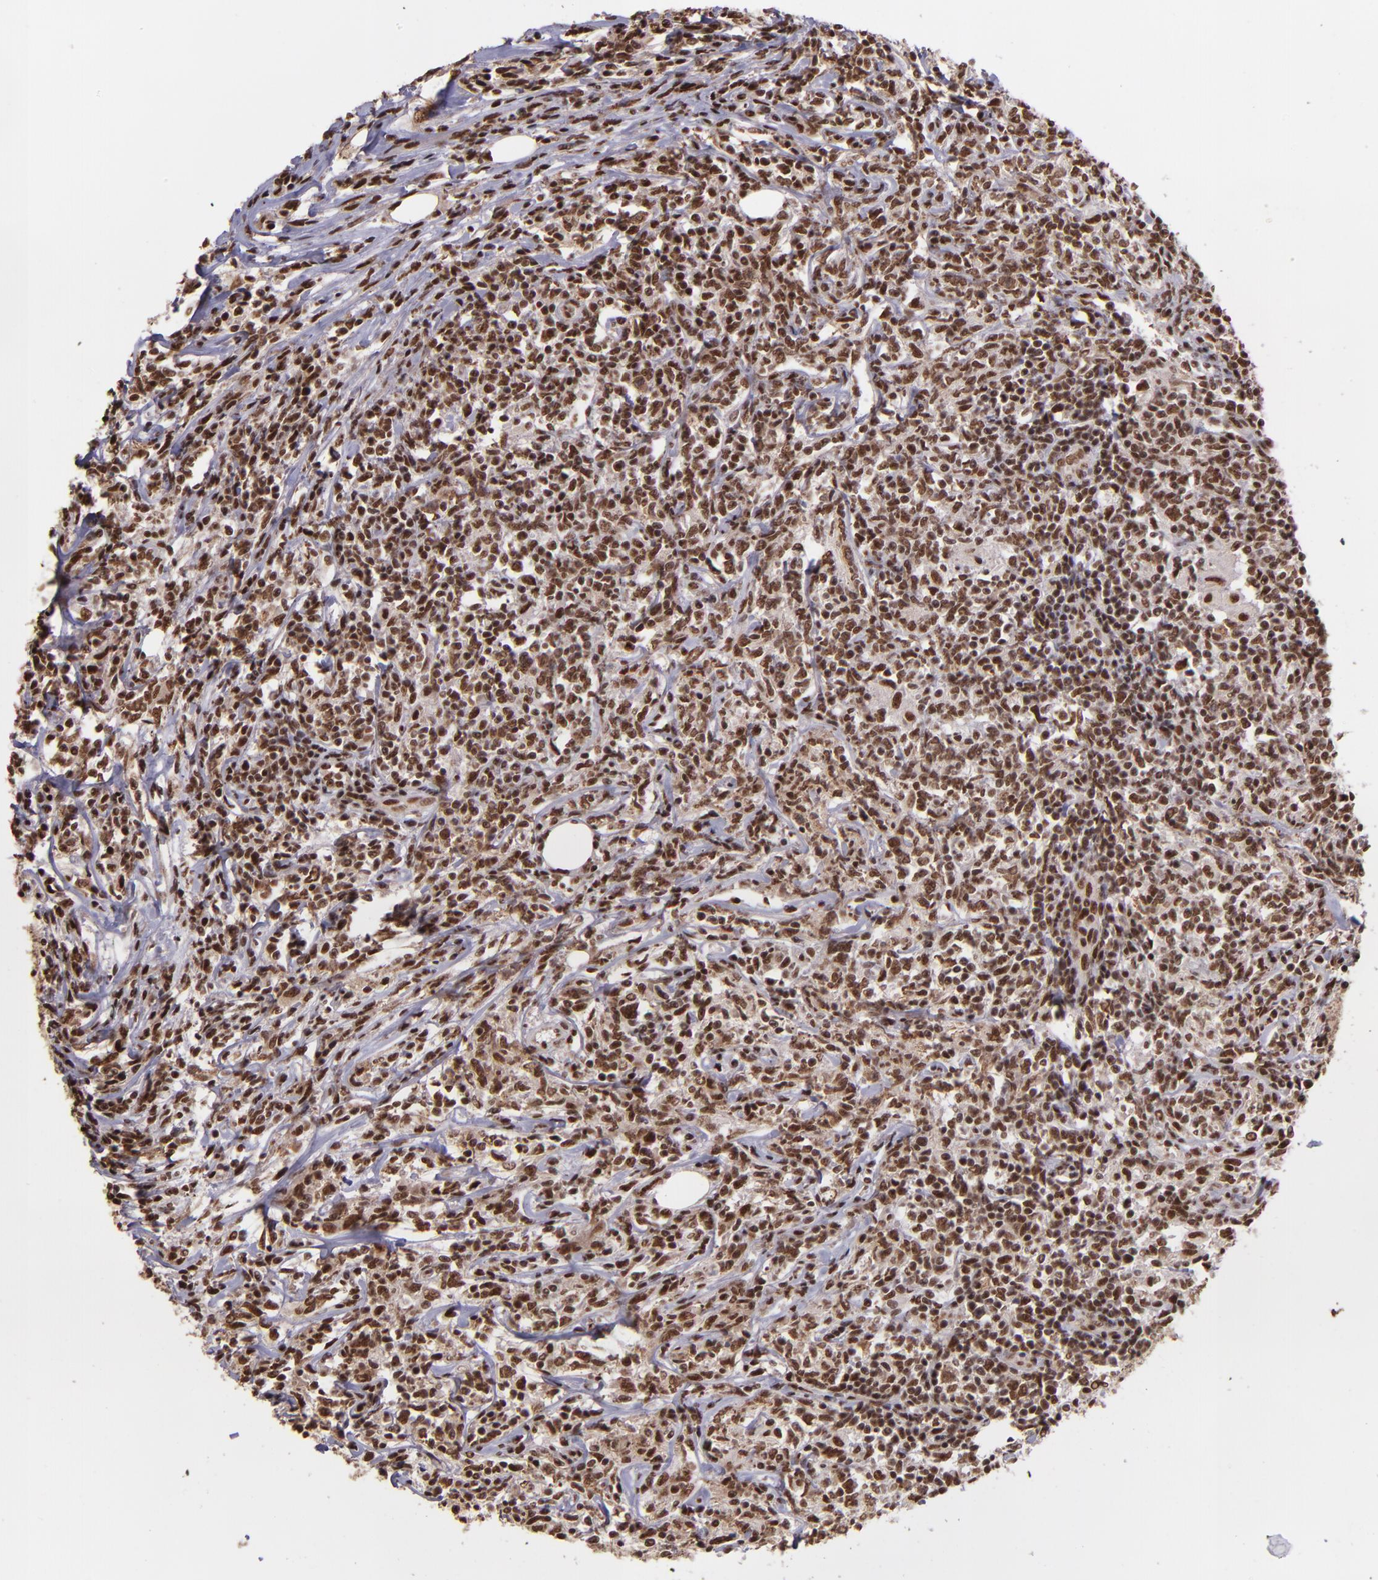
{"staining": {"intensity": "strong", "quantity": ">75%", "location": "nuclear"}, "tissue": "lymphoma", "cell_type": "Tumor cells", "image_type": "cancer", "snomed": [{"axis": "morphology", "description": "Malignant lymphoma, non-Hodgkin's type, High grade"}, {"axis": "topography", "description": "Lymph node"}], "caption": "This micrograph reveals IHC staining of human malignant lymphoma, non-Hodgkin's type (high-grade), with high strong nuclear staining in about >75% of tumor cells.", "gene": "PQBP1", "patient": {"sex": "female", "age": 84}}